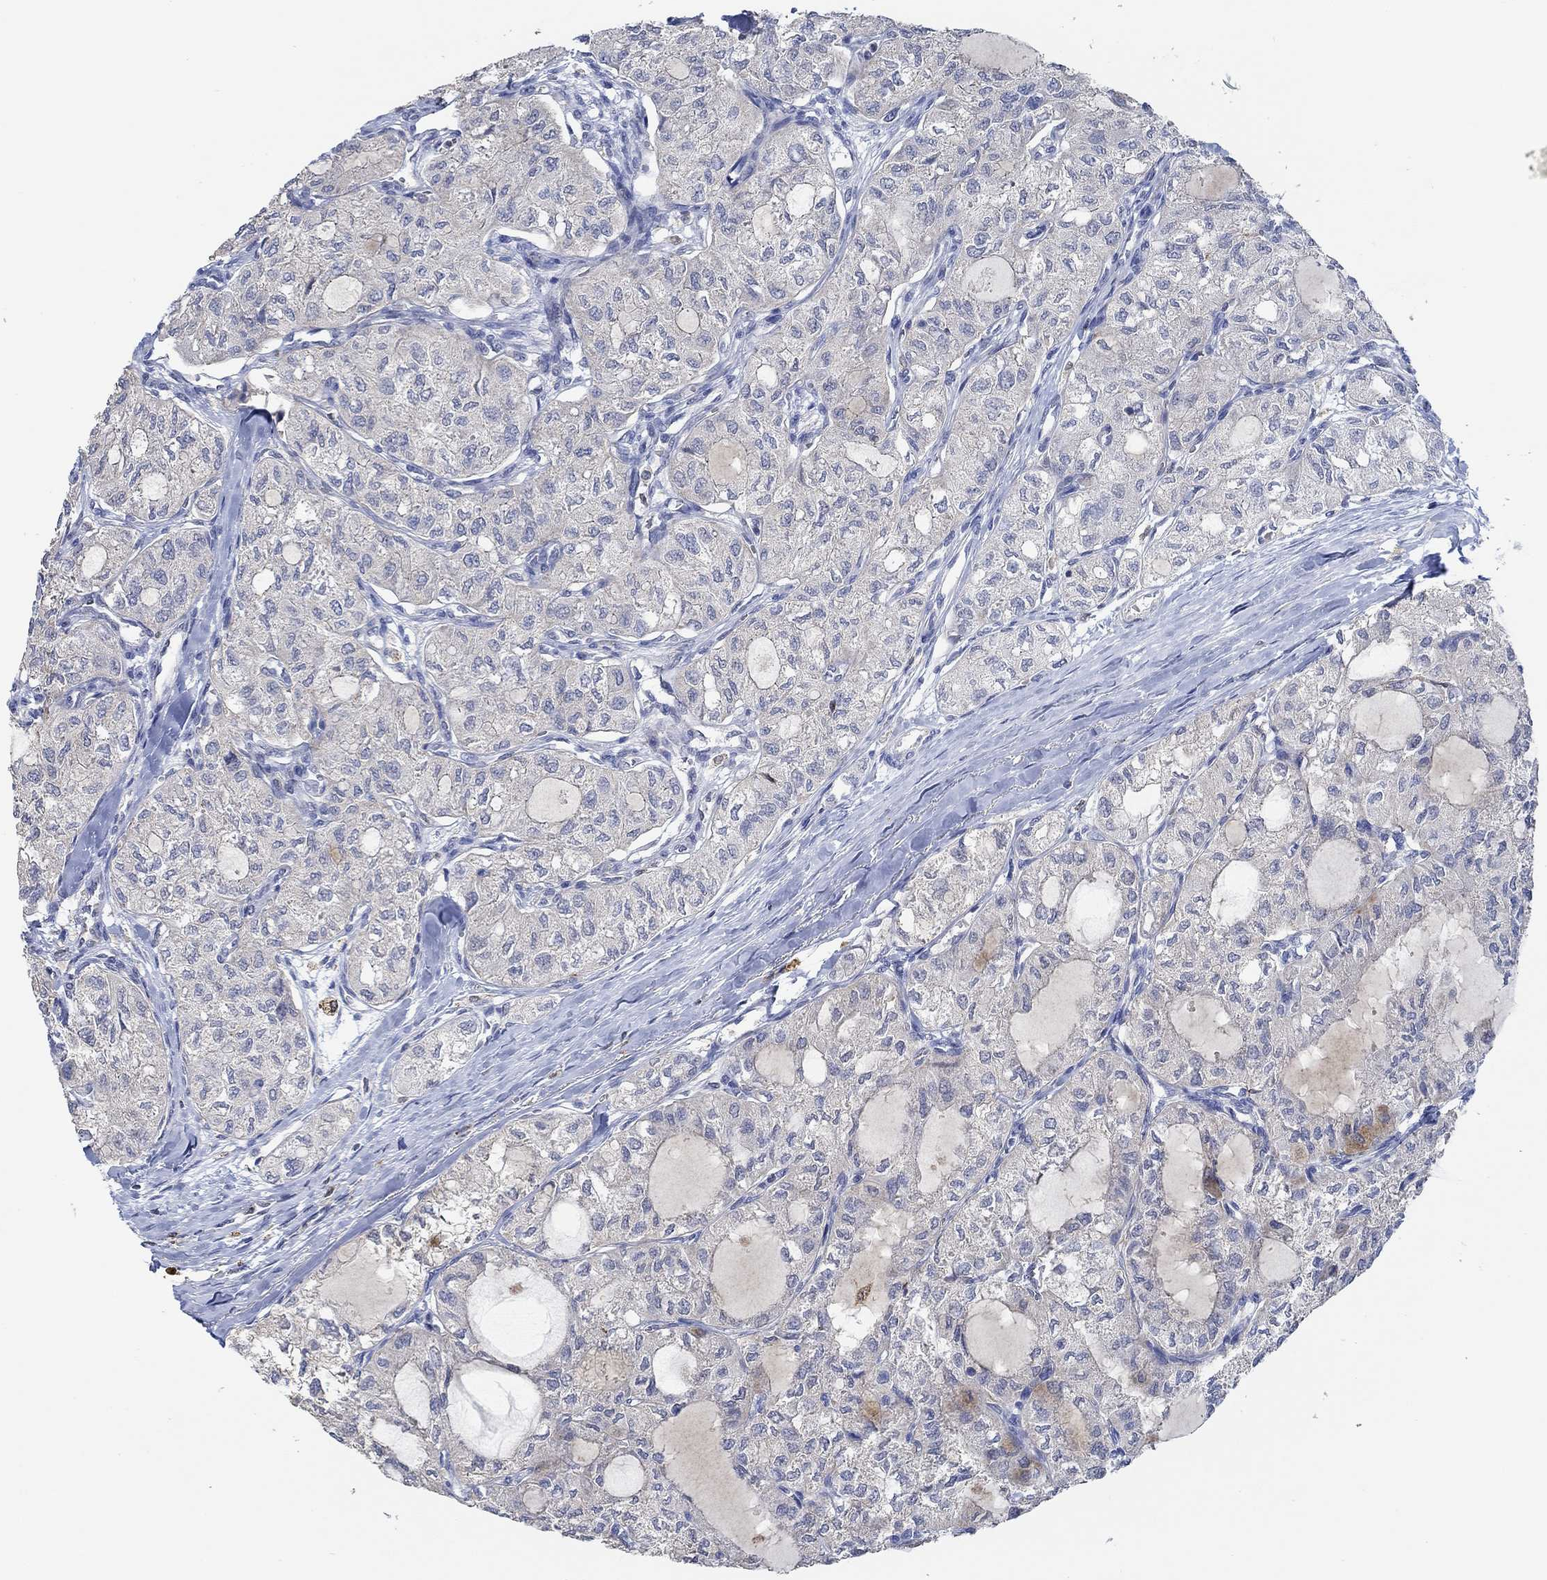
{"staining": {"intensity": "negative", "quantity": "none", "location": "none"}, "tissue": "thyroid cancer", "cell_type": "Tumor cells", "image_type": "cancer", "snomed": [{"axis": "morphology", "description": "Follicular adenoma carcinoma, NOS"}, {"axis": "topography", "description": "Thyroid gland"}], "caption": "Immunohistochemistry of human thyroid follicular adenoma carcinoma exhibits no expression in tumor cells.", "gene": "MPP1", "patient": {"sex": "male", "age": 75}}